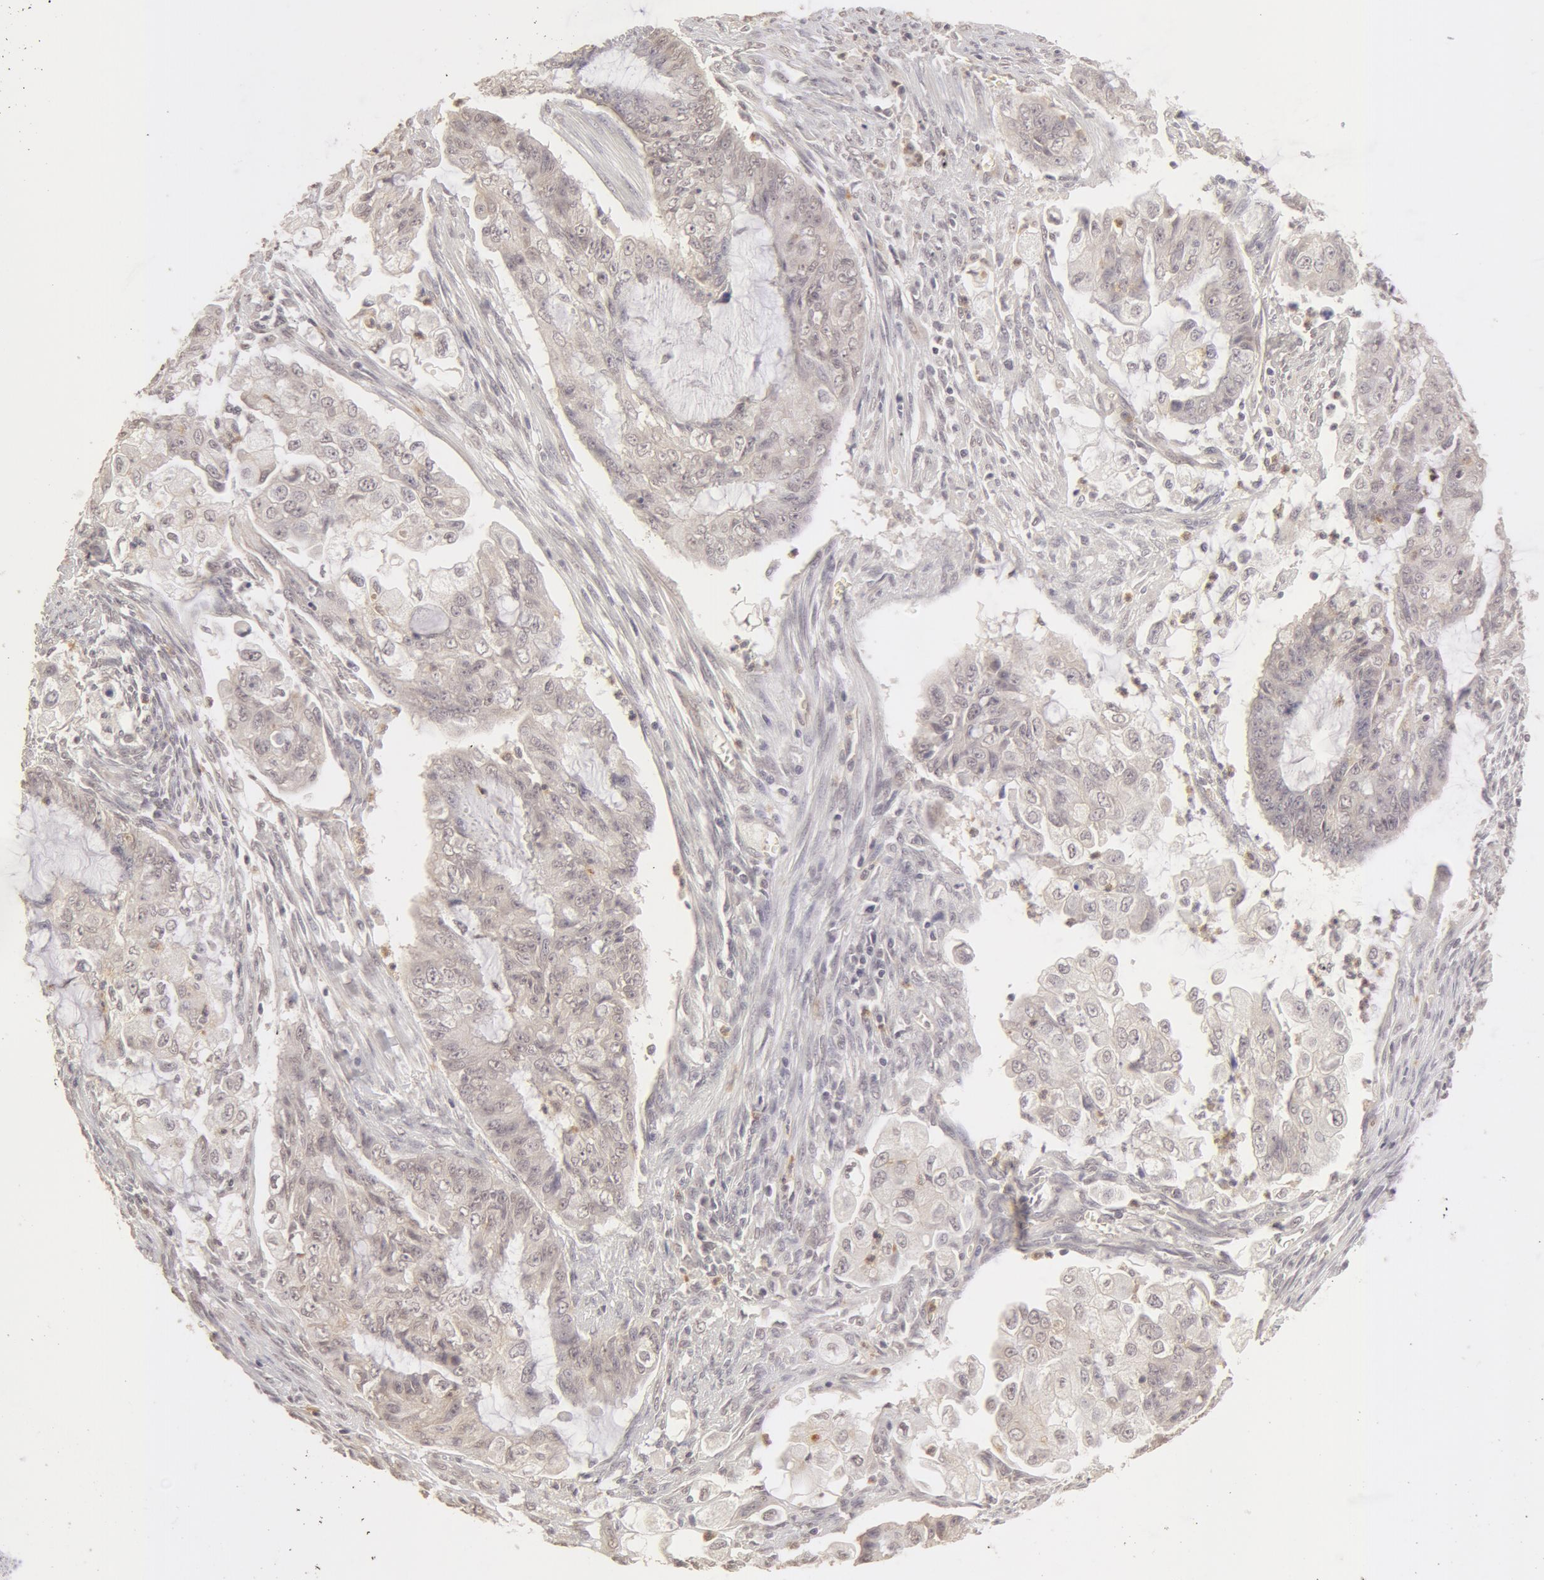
{"staining": {"intensity": "weak", "quantity": ">75%", "location": "cytoplasmic/membranous"}, "tissue": "endometrial cancer", "cell_type": "Tumor cells", "image_type": "cancer", "snomed": [{"axis": "morphology", "description": "Adenocarcinoma, NOS"}, {"axis": "topography", "description": "Endometrium"}], "caption": "IHC (DAB) staining of endometrial cancer reveals weak cytoplasmic/membranous protein staining in approximately >75% of tumor cells.", "gene": "ADAM10", "patient": {"sex": "female", "age": 75}}